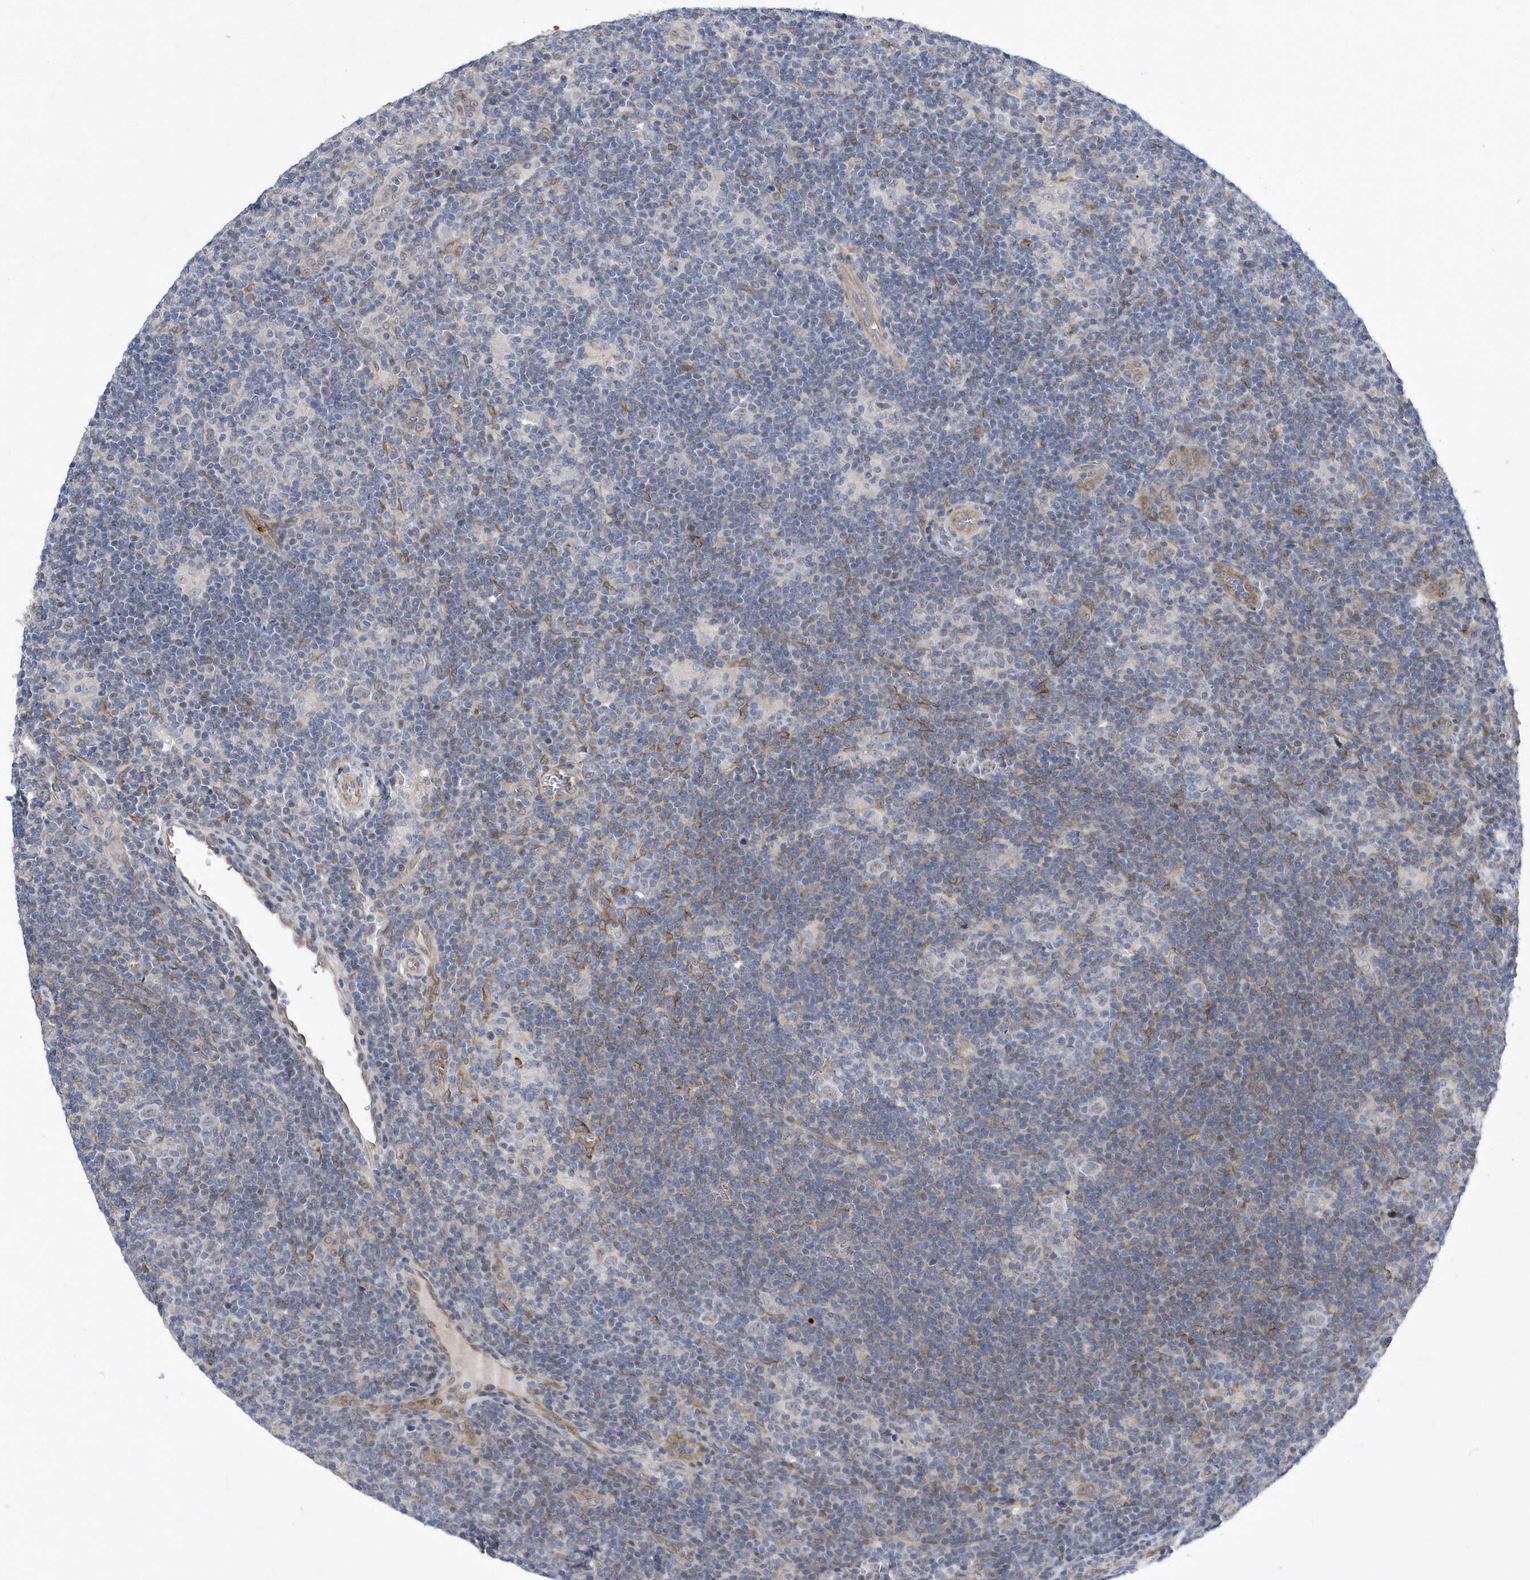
{"staining": {"intensity": "negative", "quantity": "none", "location": "none"}, "tissue": "lymphoma", "cell_type": "Tumor cells", "image_type": "cancer", "snomed": [{"axis": "morphology", "description": "Hodgkin's disease, NOS"}, {"axis": "topography", "description": "Lymph node"}], "caption": "A histopathology image of Hodgkin's disease stained for a protein reveals no brown staining in tumor cells.", "gene": "ZNF875", "patient": {"sex": "female", "age": 57}}